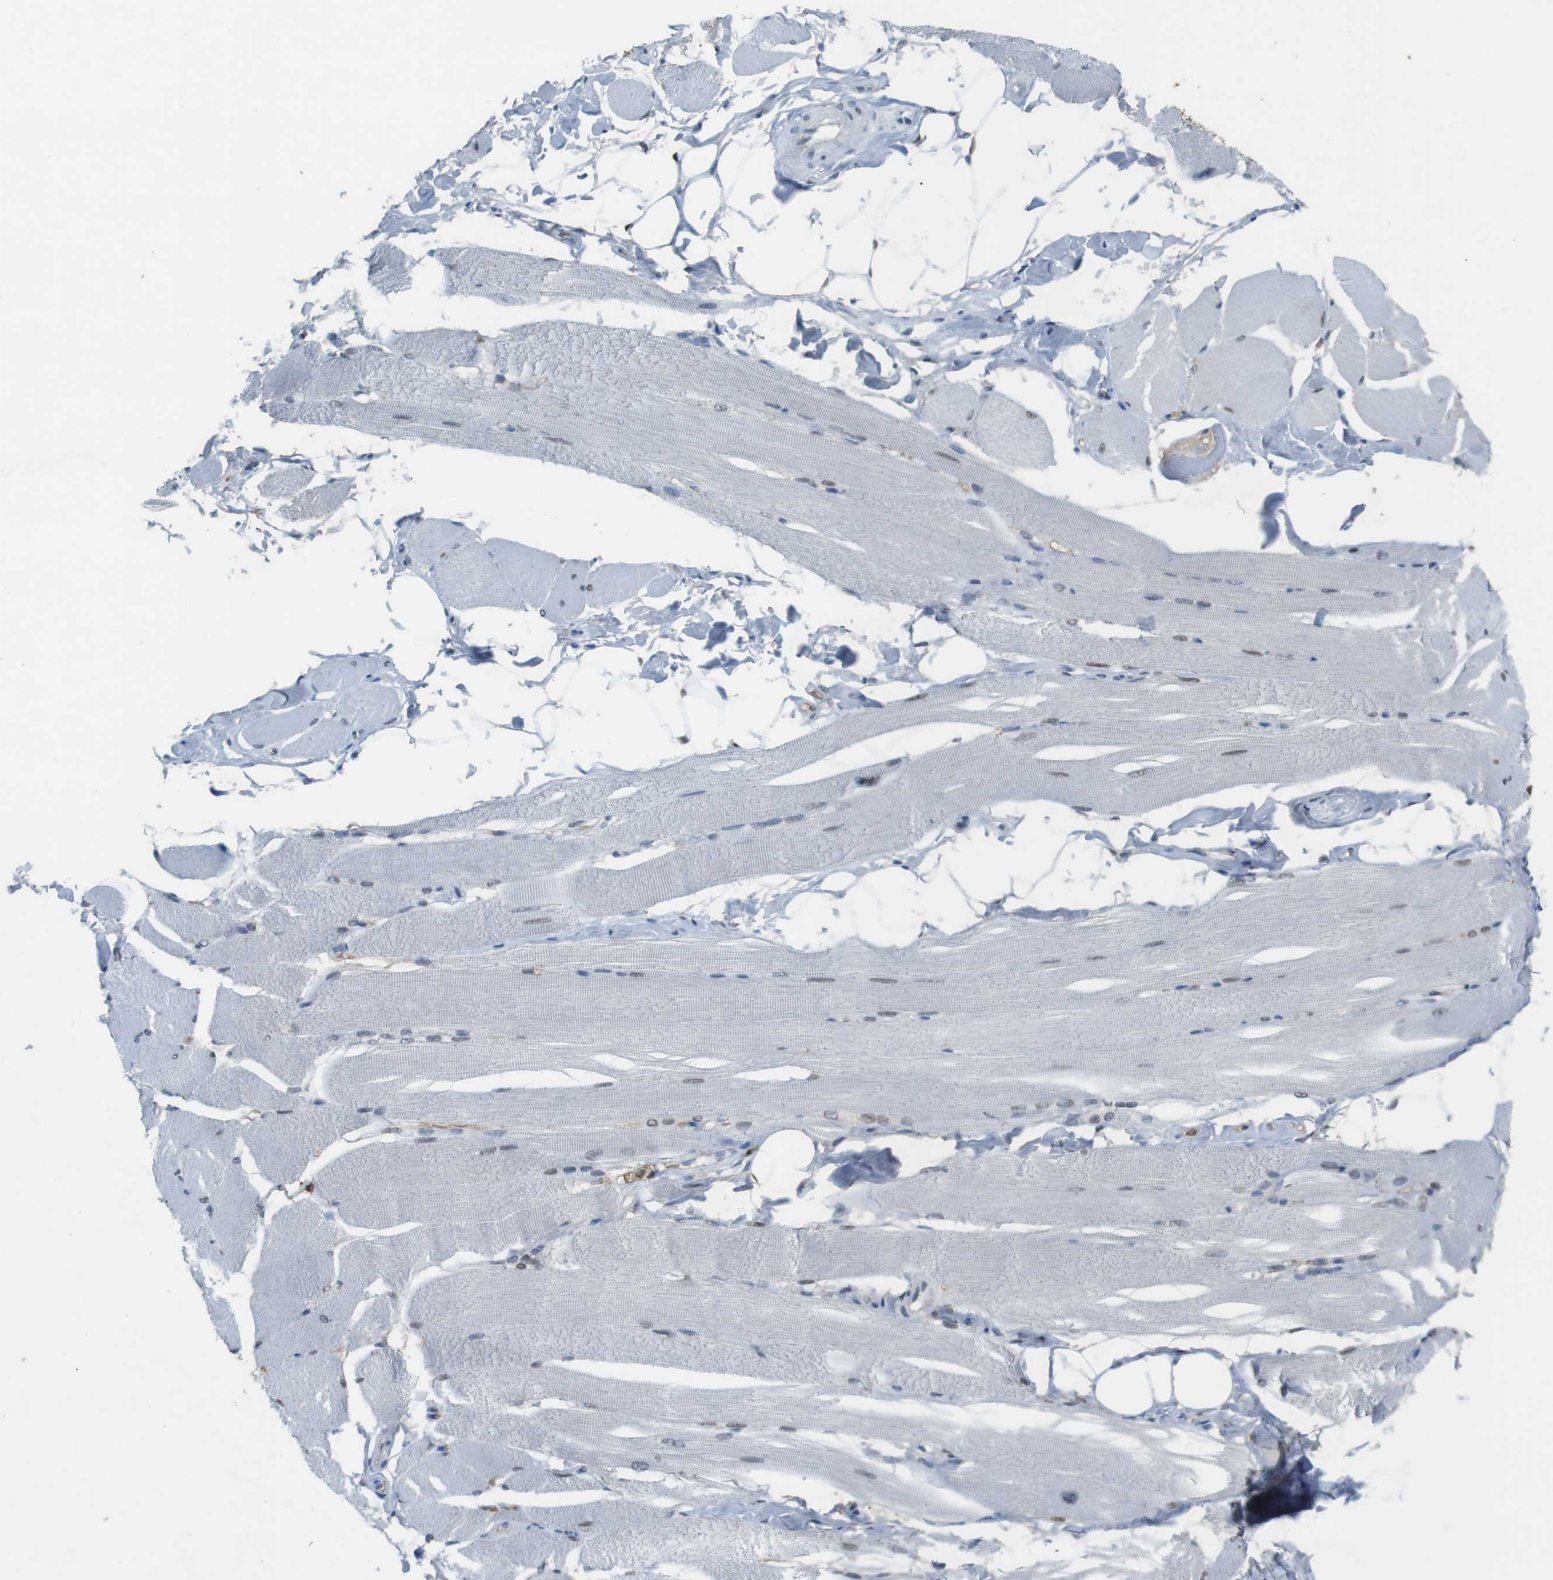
{"staining": {"intensity": "weak", "quantity": "<25%", "location": "nuclear"}, "tissue": "skeletal muscle", "cell_type": "Myocytes", "image_type": "normal", "snomed": [{"axis": "morphology", "description": "Normal tissue, NOS"}, {"axis": "topography", "description": "Skeletal muscle"}, {"axis": "topography", "description": "Peripheral nerve tissue"}], "caption": "Immunohistochemistry (IHC) of normal skeletal muscle shows no positivity in myocytes.", "gene": "SUB1", "patient": {"sex": "female", "age": 84}}